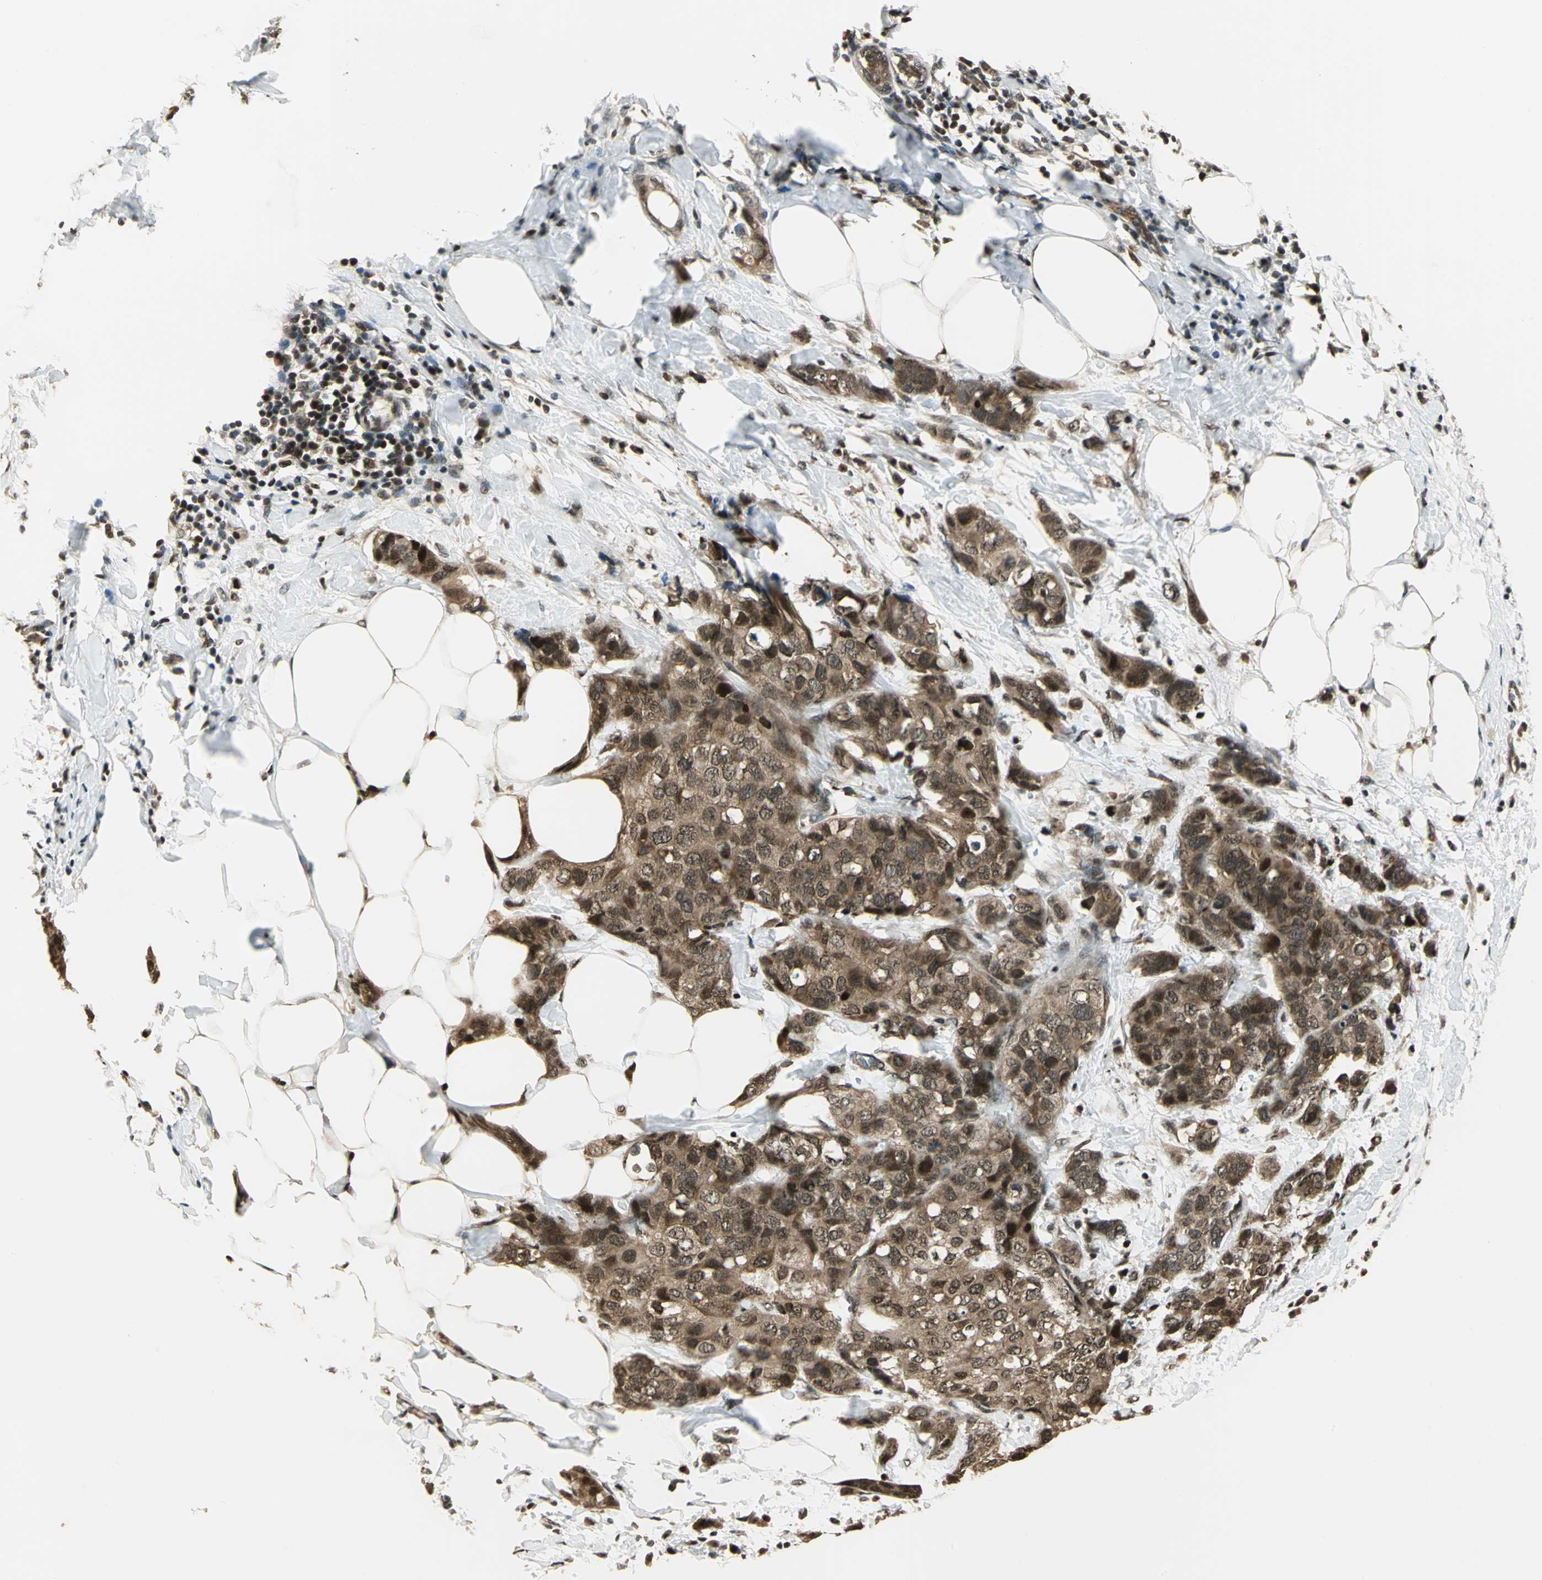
{"staining": {"intensity": "strong", "quantity": ">75%", "location": "cytoplasmic/membranous,nuclear"}, "tissue": "breast cancer", "cell_type": "Tumor cells", "image_type": "cancer", "snomed": [{"axis": "morphology", "description": "Normal tissue, NOS"}, {"axis": "morphology", "description": "Duct carcinoma"}, {"axis": "topography", "description": "Breast"}], "caption": "Approximately >75% of tumor cells in breast infiltrating ductal carcinoma show strong cytoplasmic/membranous and nuclear protein staining as visualized by brown immunohistochemical staining.", "gene": "PSMC3", "patient": {"sex": "female", "age": 50}}